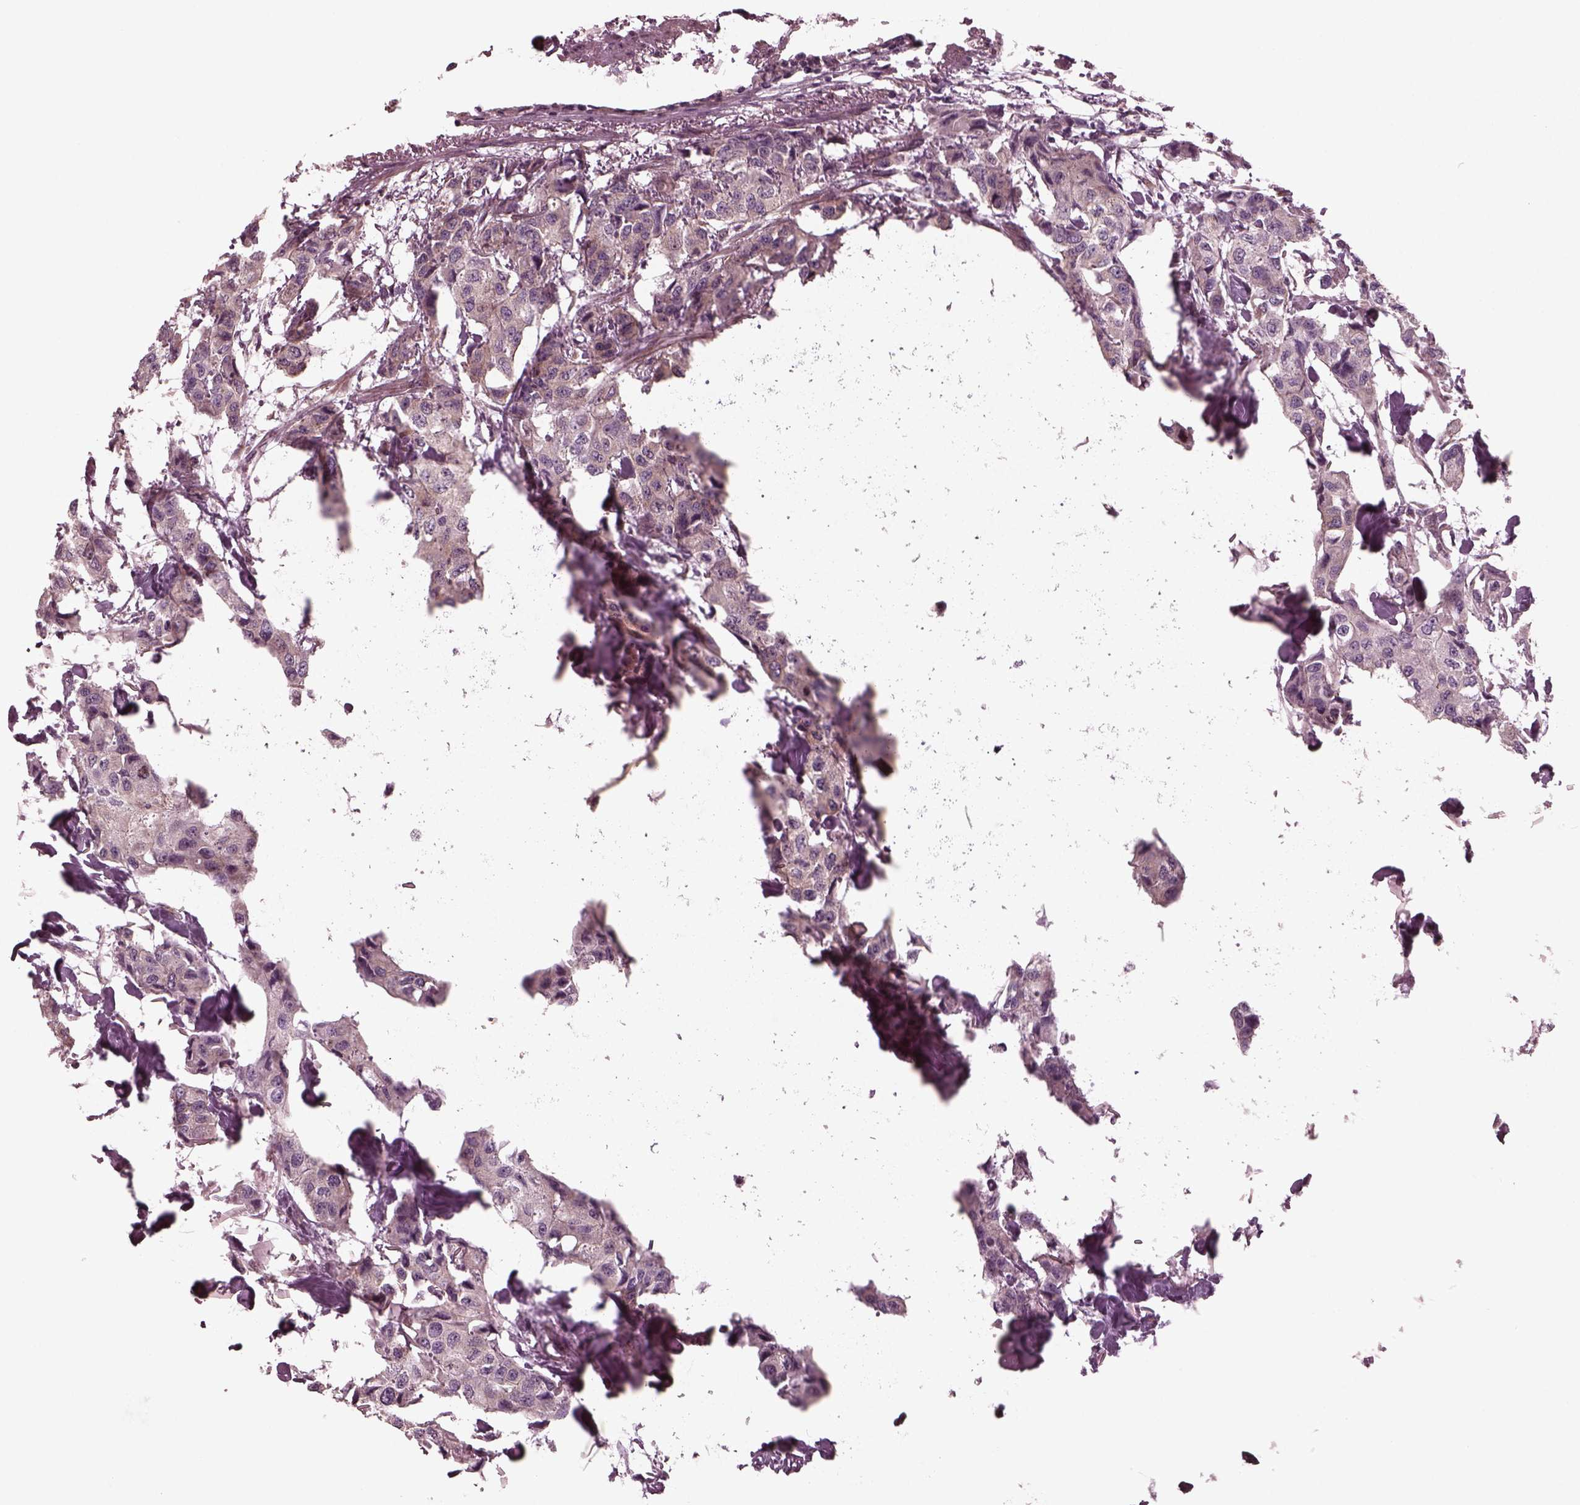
{"staining": {"intensity": "negative", "quantity": "none", "location": "none"}, "tissue": "breast cancer", "cell_type": "Tumor cells", "image_type": "cancer", "snomed": [{"axis": "morphology", "description": "Duct carcinoma"}, {"axis": "topography", "description": "Breast"}], "caption": "Tumor cells are negative for protein expression in human breast cancer.", "gene": "TUBG1", "patient": {"sex": "female", "age": 80}}